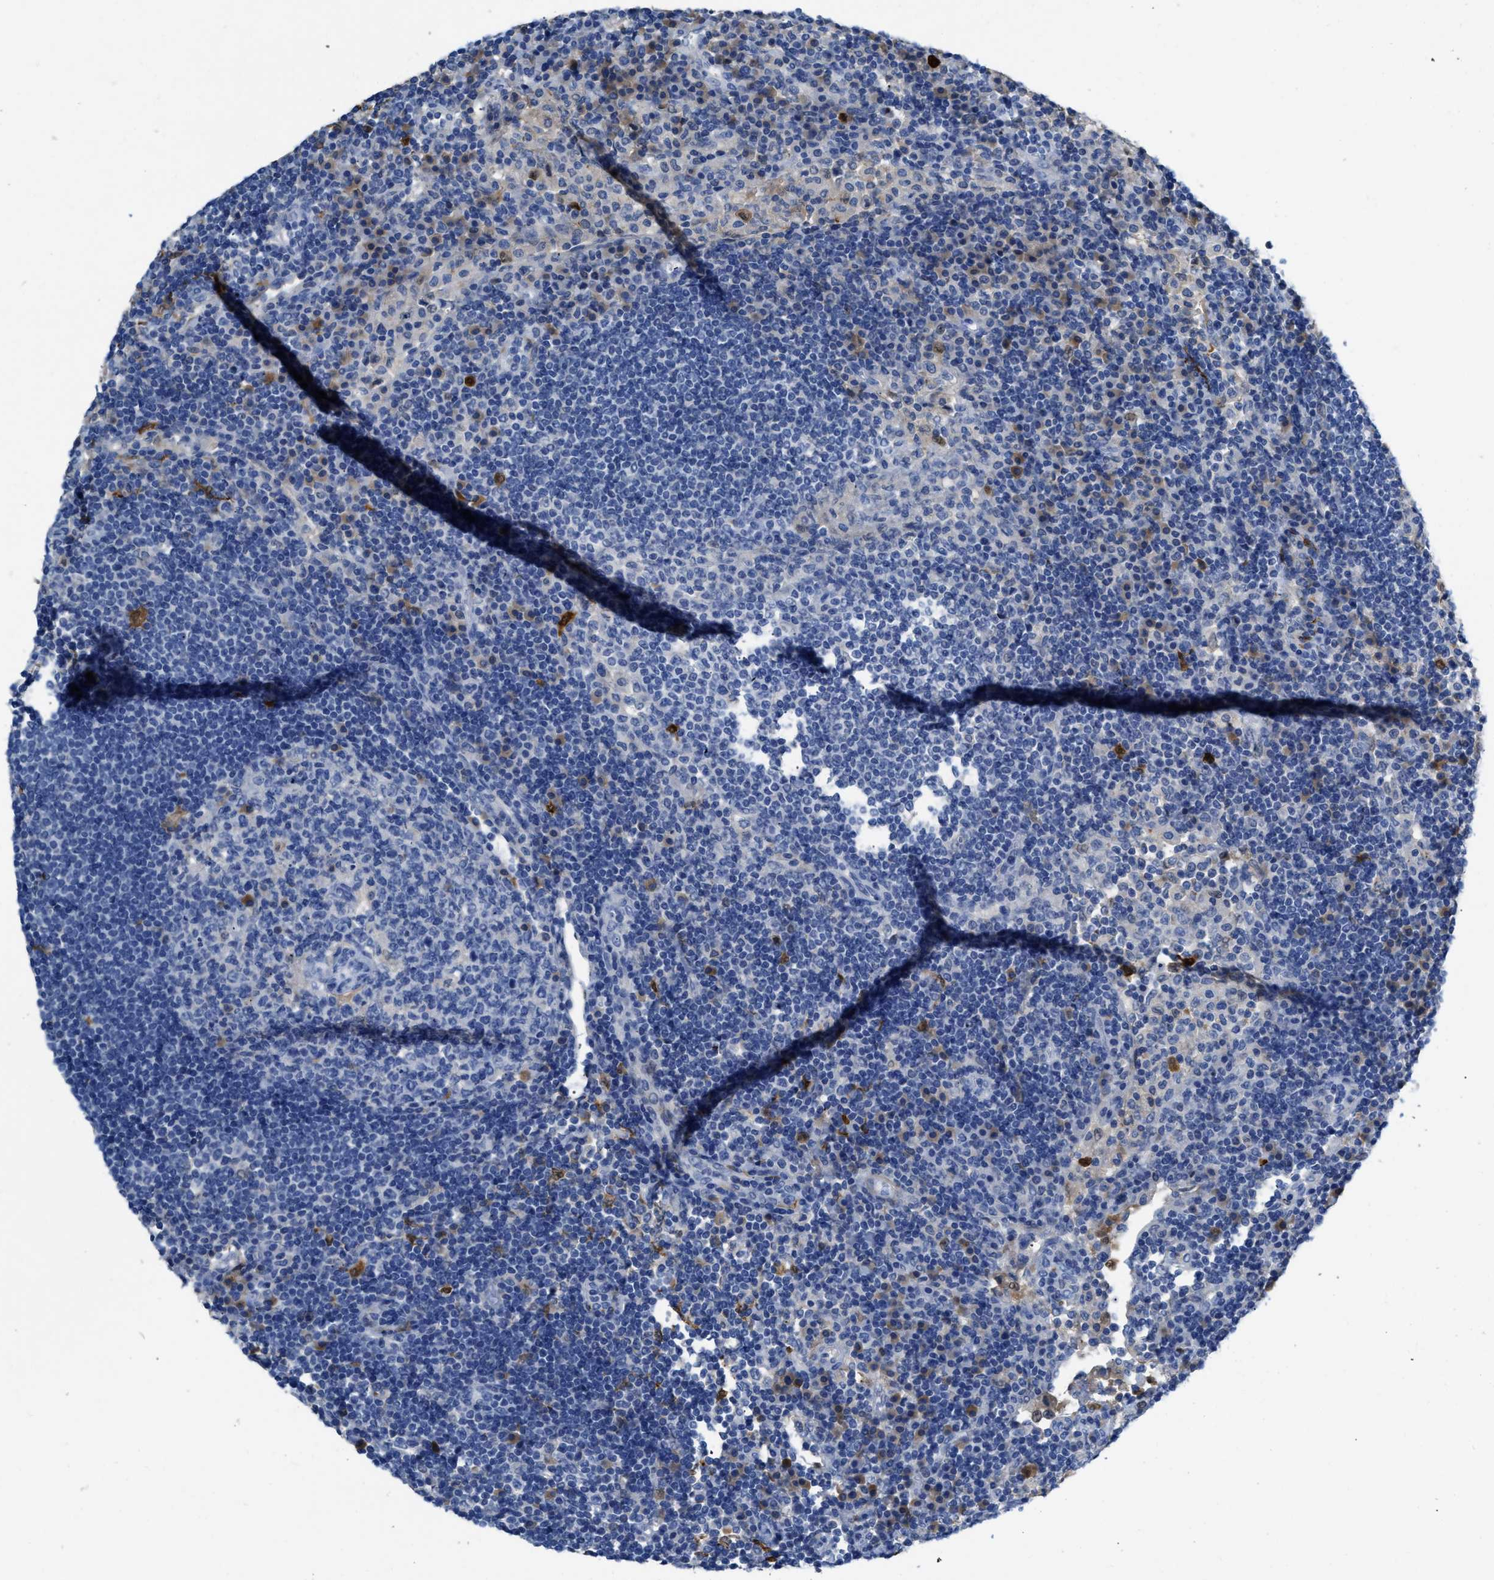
{"staining": {"intensity": "negative", "quantity": "none", "location": "none"}, "tissue": "lymph node", "cell_type": "Germinal center cells", "image_type": "normal", "snomed": [{"axis": "morphology", "description": "Normal tissue, NOS"}, {"axis": "topography", "description": "Lymph node"}], "caption": "Immunohistochemistry (IHC) of unremarkable human lymph node demonstrates no positivity in germinal center cells.", "gene": "SPEG", "patient": {"sex": "female", "age": 53}}